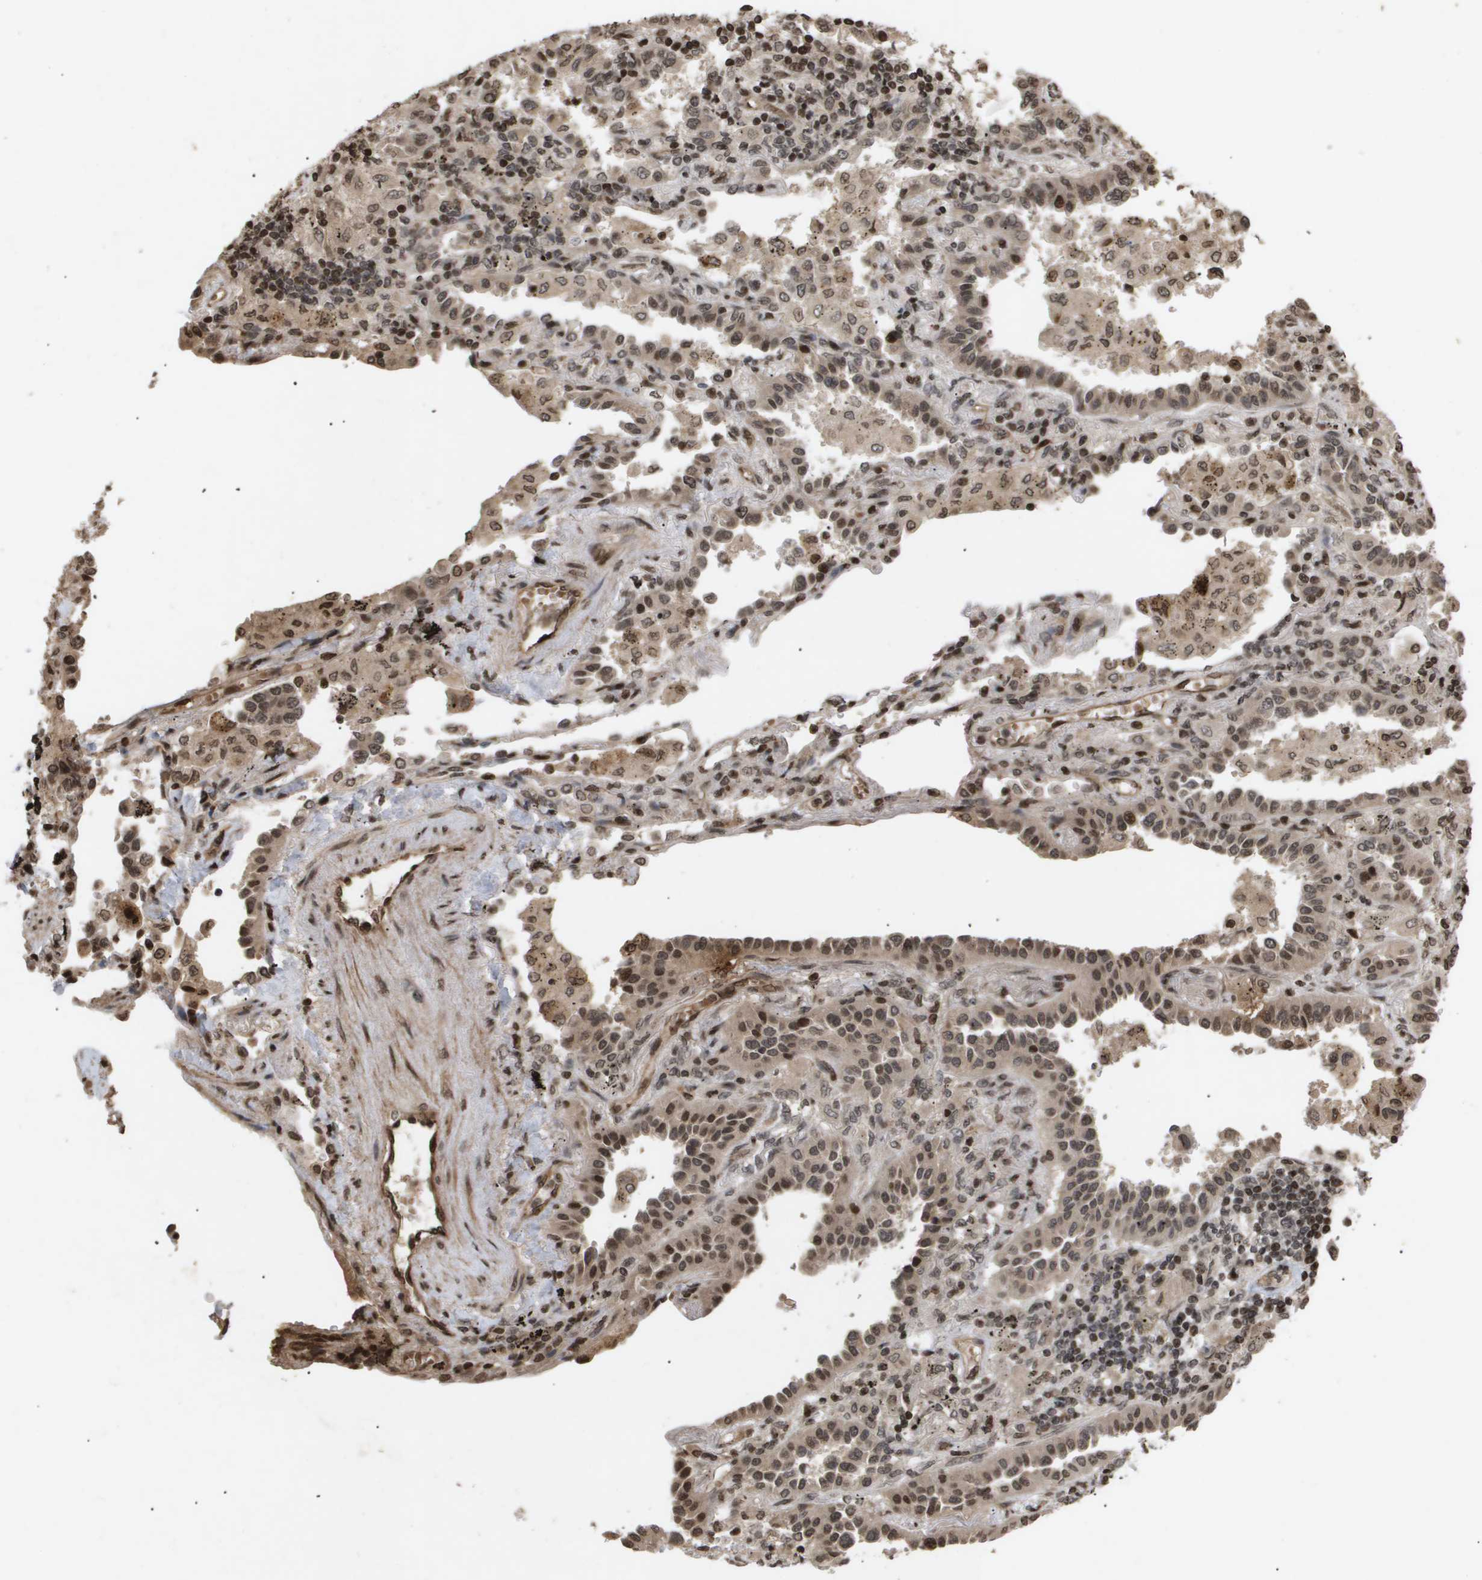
{"staining": {"intensity": "weak", "quantity": ">75%", "location": "cytoplasmic/membranous,nuclear"}, "tissue": "lung cancer", "cell_type": "Tumor cells", "image_type": "cancer", "snomed": [{"axis": "morphology", "description": "Normal tissue, NOS"}, {"axis": "morphology", "description": "Adenocarcinoma, NOS"}, {"axis": "topography", "description": "Lung"}], "caption": "The image reveals immunohistochemical staining of adenocarcinoma (lung). There is weak cytoplasmic/membranous and nuclear expression is present in approximately >75% of tumor cells. (Brightfield microscopy of DAB IHC at high magnification).", "gene": "HSPA6", "patient": {"sex": "male", "age": 59}}